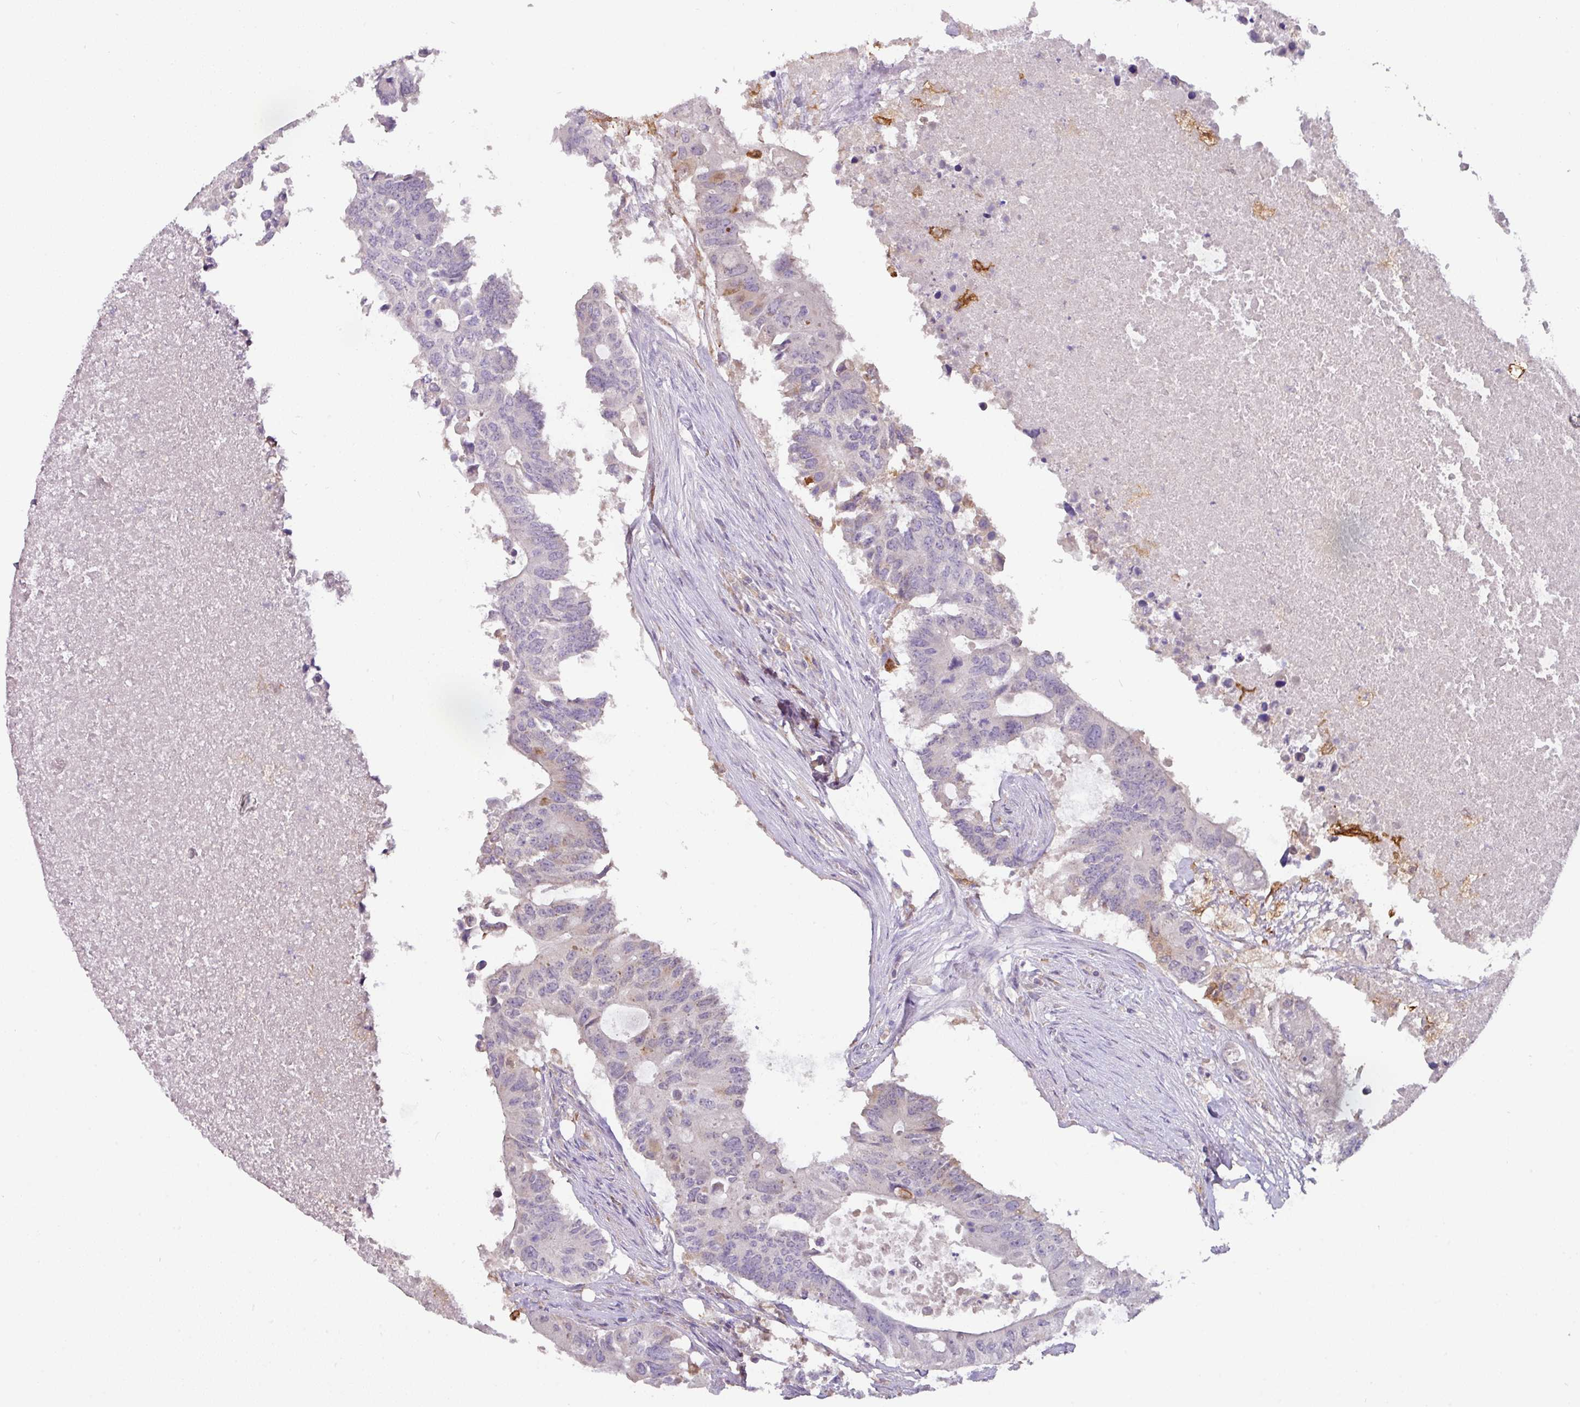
{"staining": {"intensity": "negative", "quantity": "none", "location": "none"}, "tissue": "colorectal cancer", "cell_type": "Tumor cells", "image_type": "cancer", "snomed": [{"axis": "morphology", "description": "Adenocarcinoma, NOS"}, {"axis": "topography", "description": "Colon"}], "caption": "Immunohistochemistry (IHC) photomicrograph of colorectal adenocarcinoma stained for a protein (brown), which reveals no staining in tumor cells. (Immunohistochemistry, brightfield microscopy, high magnification).", "gene": "GCNT7", "patient": {"sex": "male", "age": 71}}